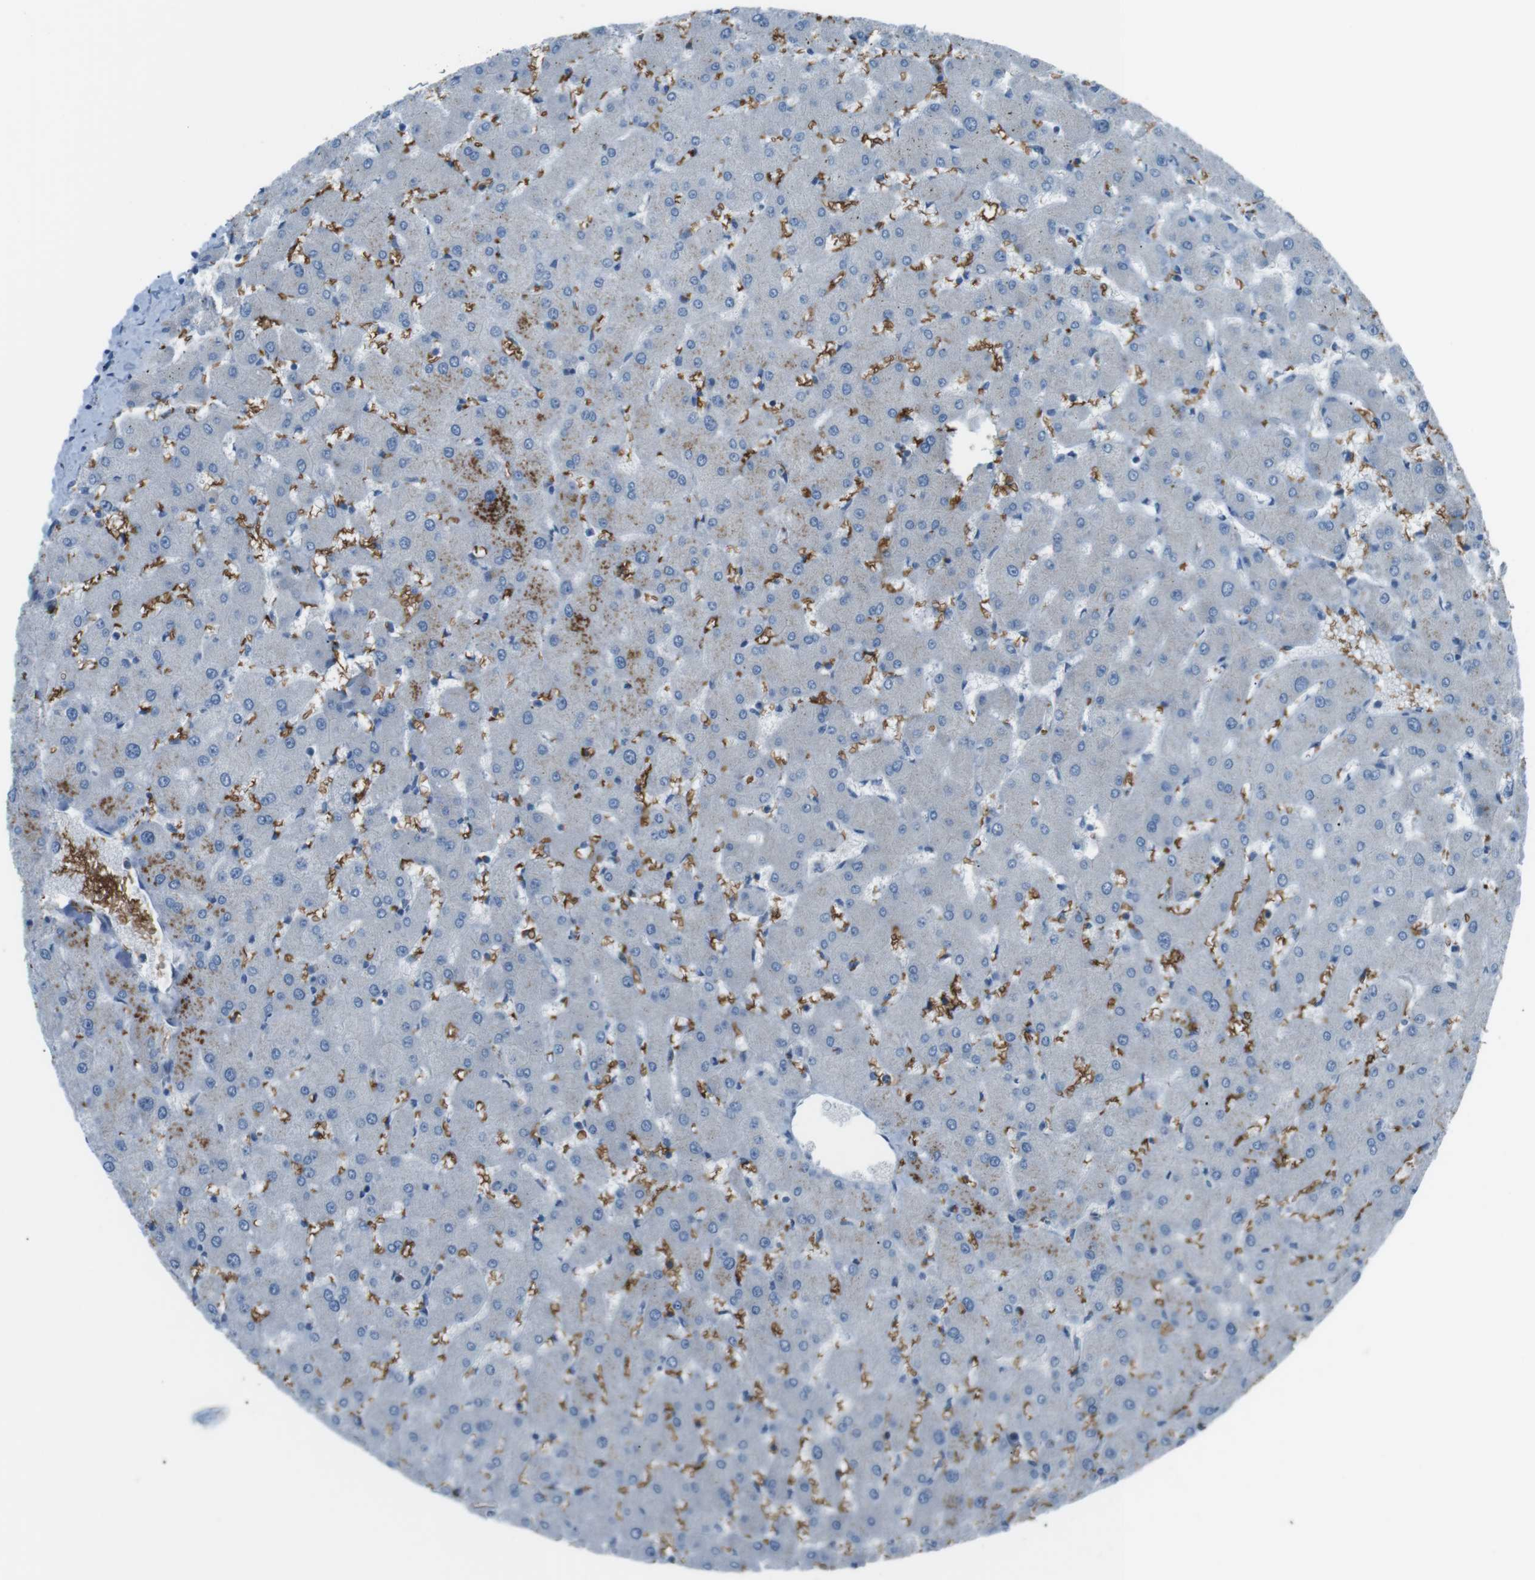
{"staining": {"intensity": "negative", "quantity": "none", "location": "none"}, "tissue": "liver", "cell_type": "Cholangiocytes", "image_type": "normal", "snomed": [{"axis": "morphology", "description": "Normal tissue, NOS"}, {"axis": "topography", "description": "Liver"}], "caption": "Immunohistochemistry (IHC) photomicrograph of unremarkable human liver stained for a protein (brown), which exhibits no staining in cholangiocytes.", "gene": "SPTA1", "patient": {"sex": "female", "age": 63}}